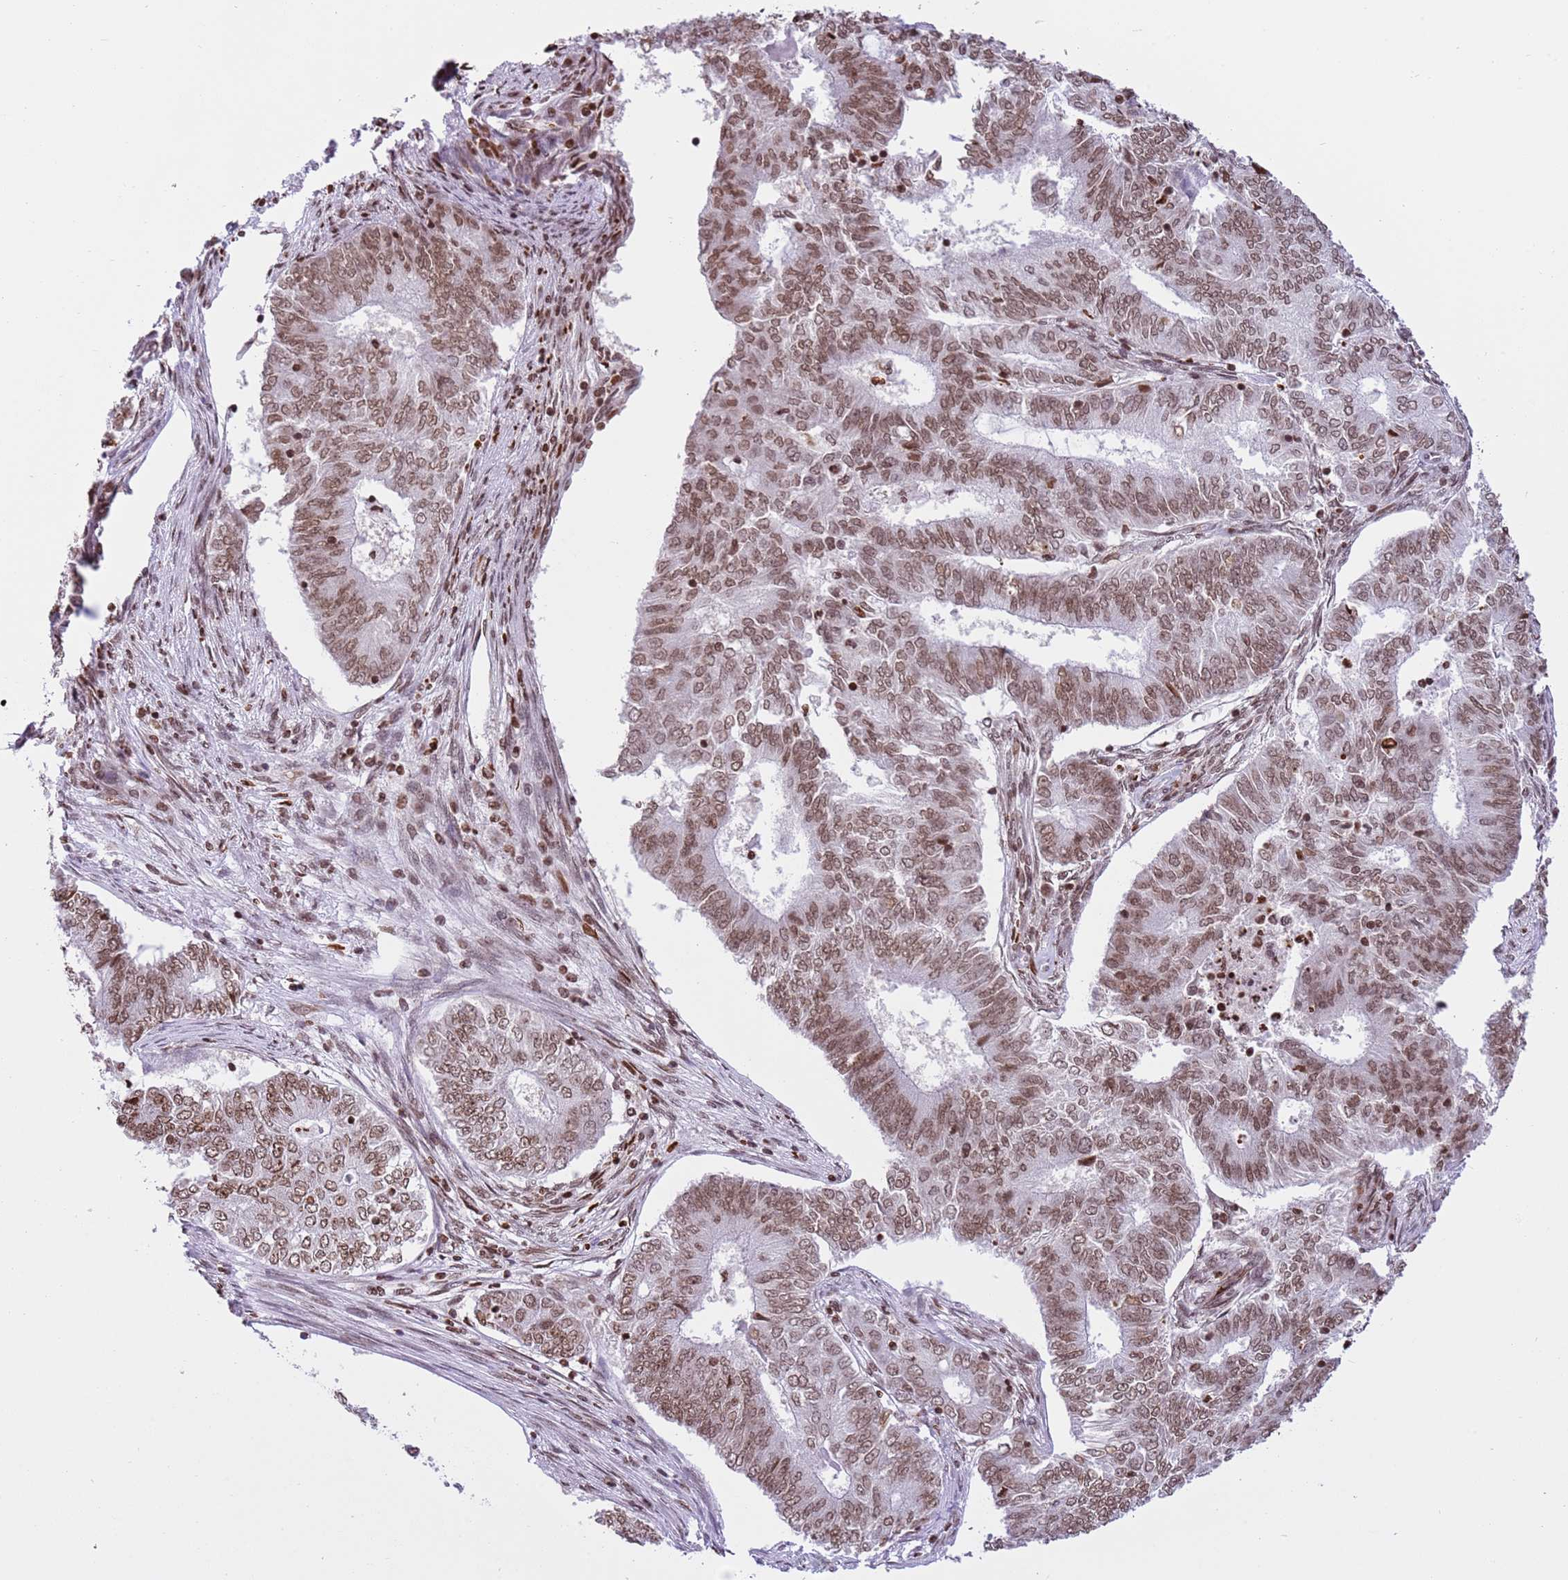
{"staining": {"intensity": "moderate", "quantity": ">75%", "location": "nuclear"}, "tissue": "endometrial cancer", "cell_type": "Tumor cells", "image_type": "cancer", "snomed": [{"axis": "morphology", "description": "Adenocarcinoma, NOS"}, {"axis": "topography", "description": "Endometrium"}], "caption": "A medium amount of moderate nuclear staining is identified in about >75% of tumor cells in endometrial cancer tissue.", "gene": "NRIP1", "patient": {"sex": "female", "age": 62}}